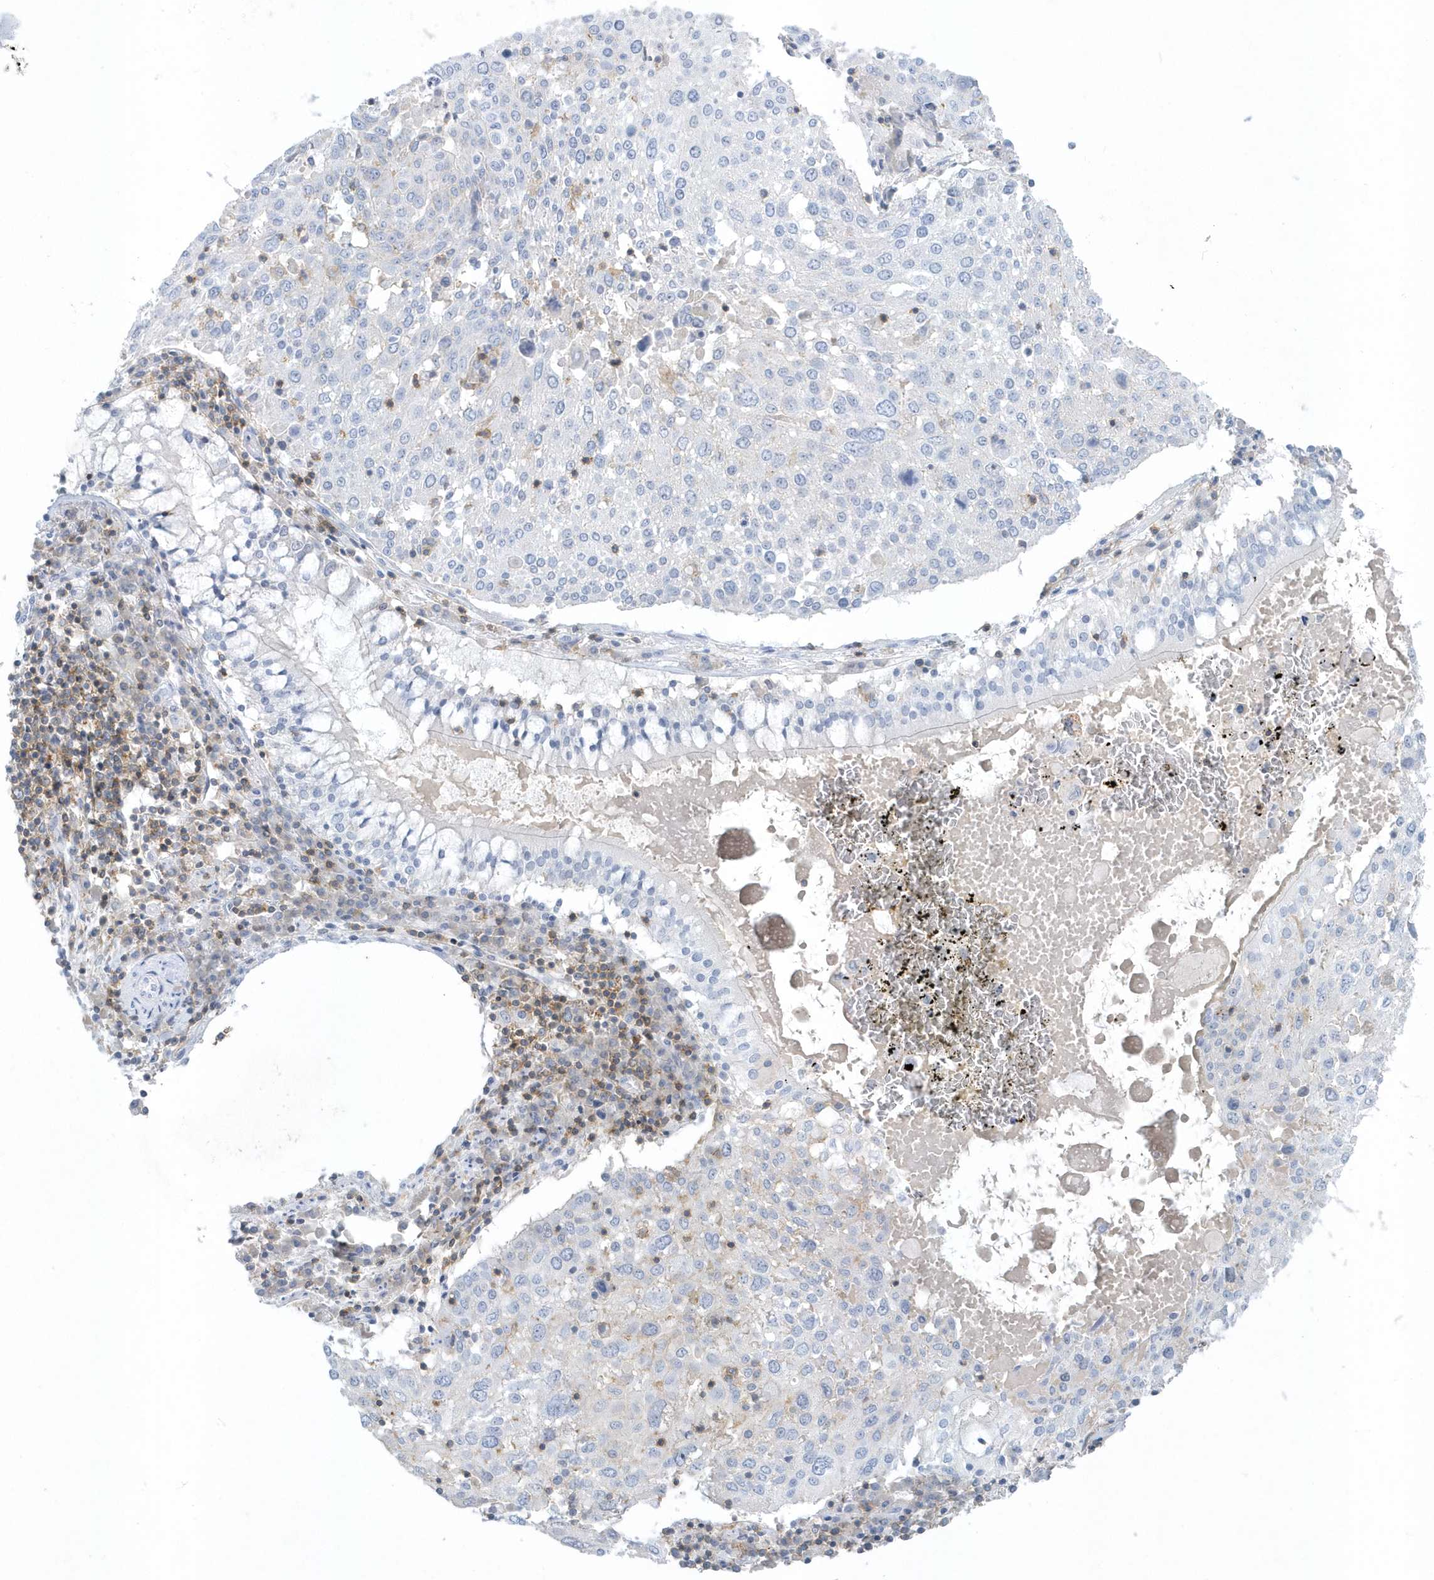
{"staining": {"intensity": "negative", "quantity": "none", "location": "none"}, "tissue": "lung cancer", "cell_type": "Tumor cells", "image_type": "cancer", "snomed": [{"axis": "morphology", "description": "Squamous cell carcinoma, NOS"}, {"axis": "topography", "description": "Lung"}], "caption": "Immunohistochemistry of lung cancer demonstrates no positivity in tumor cells.", "gene": "PSD4", "patient": {"sex": "male", "age": 65}}